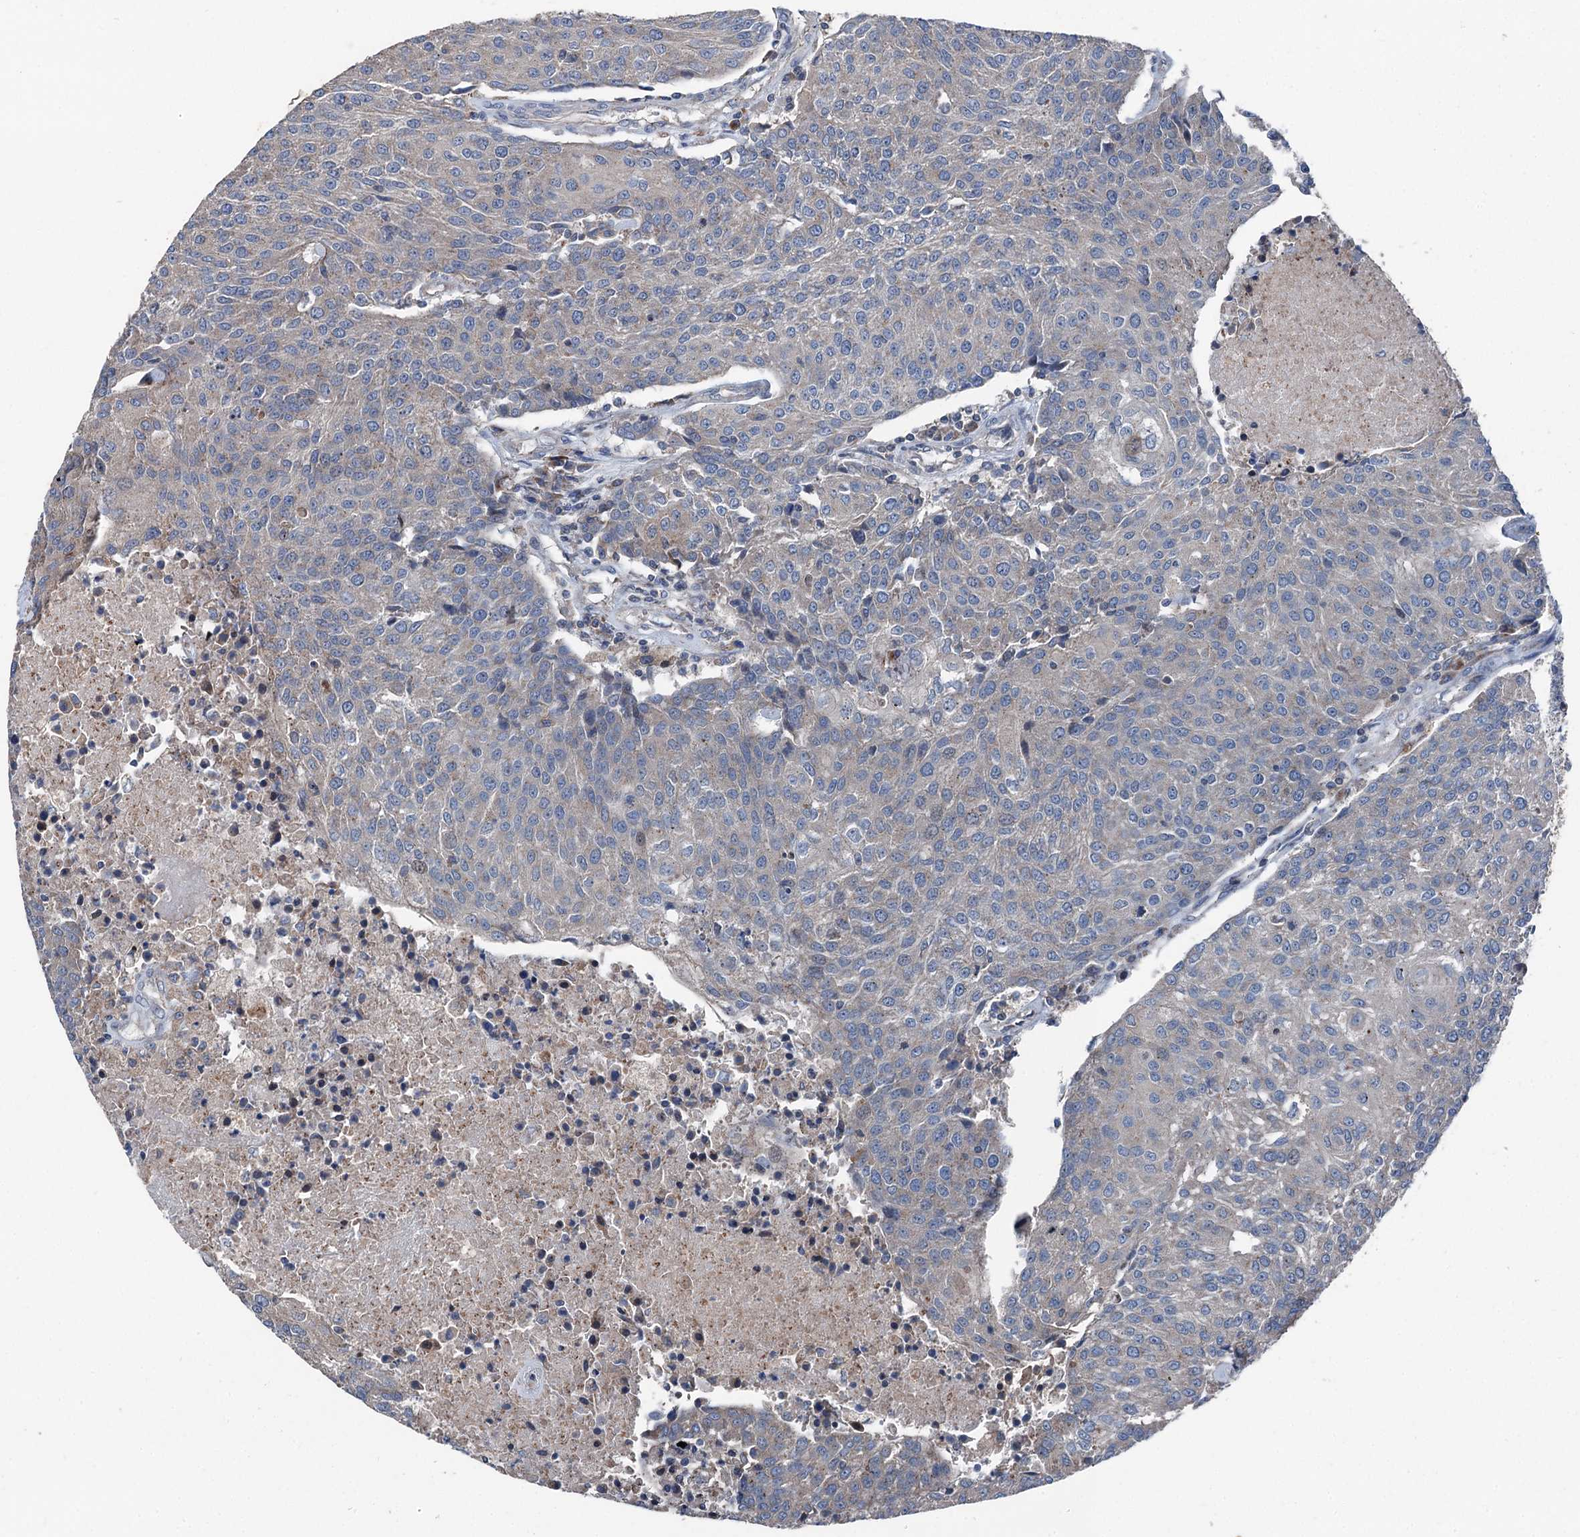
{"staining": {"intensity": "negative", "quantity": "none", "location": "none"}, "tissue": "urothelial cancer", "cell_type": "Tumor cells", "image_type": "cancer", "snomed": [{"axis": "morphology", "description": "Urothelial carcinoma, High grade"}, {"axis": "topography", "description": "Urinary bladder"}], "caption": "High magnification brightfield microscopy of high-grade urothelial carcinoma stained with DAB (3,3'-diaminobenzidine) (brown) and counterstained with hematoxylin (blue): tumor cells show no significant expression. Brightfield microscopy of immunohistochemistry stained with DAB (brown) and hematoxylin (blue), captured at high magnification.", "gene": "RUFY1", "patient": {"sex": "female", "age": 85}}